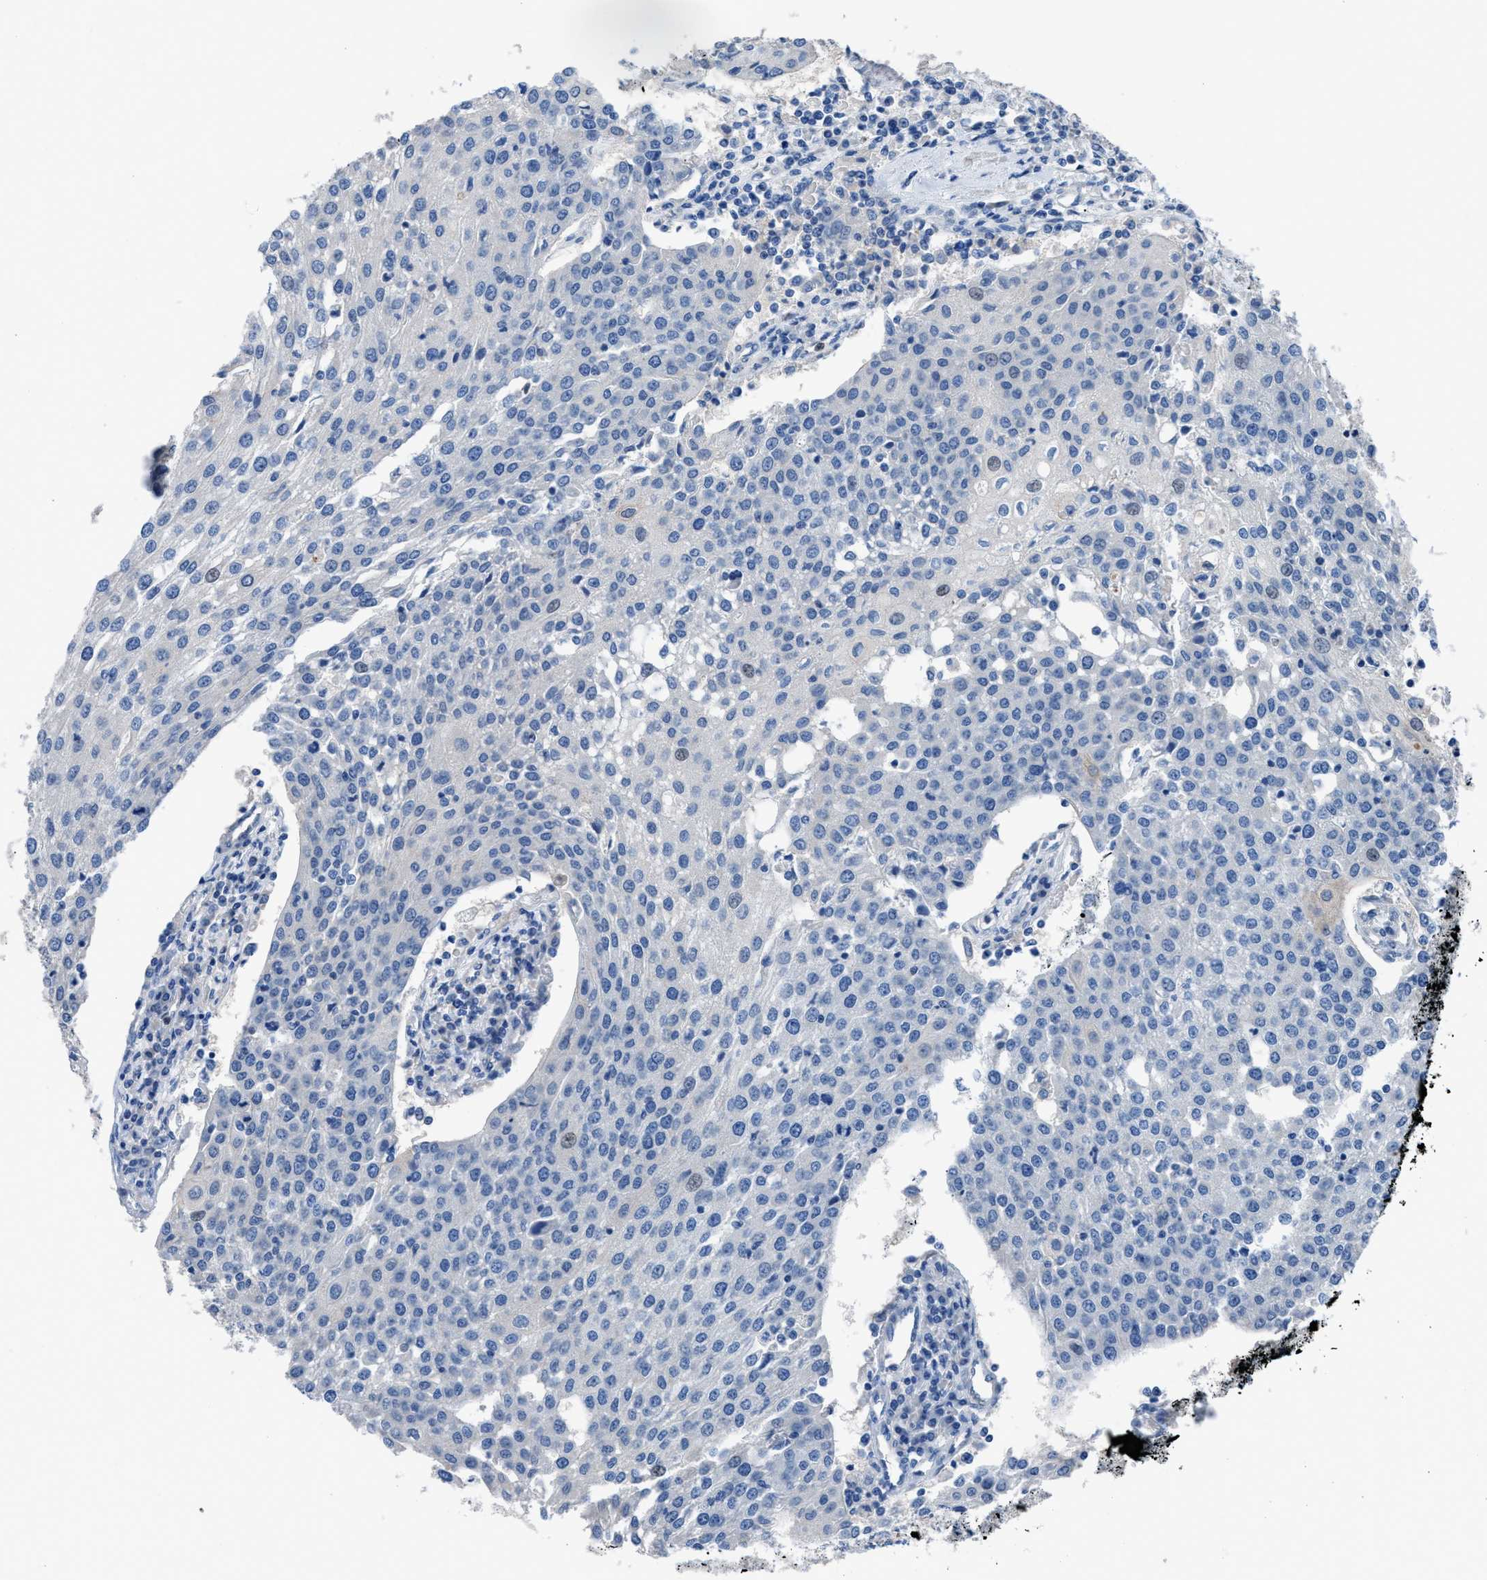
{"staining": {"intensity": "negative", "quantity": "none", "location": "none"}, "tissue": "urothelial cancer", "cell_type": "Tumor cells", "image_type": "cancer", "snomed": [{"axis": "morphology", "description": "Urothelial carcinoma, High grade"}, {"axis": "topography", "description": "Urinary bladder"}], "caption": "DAB (3,3'-diaminobenzidine) immunohistochemical staining of human urothelial carcinoma (high-grade) shows no significant staining in tumor cells.", "gene": "ITPR1", "patient": {"sex": "female", "age": 85}}